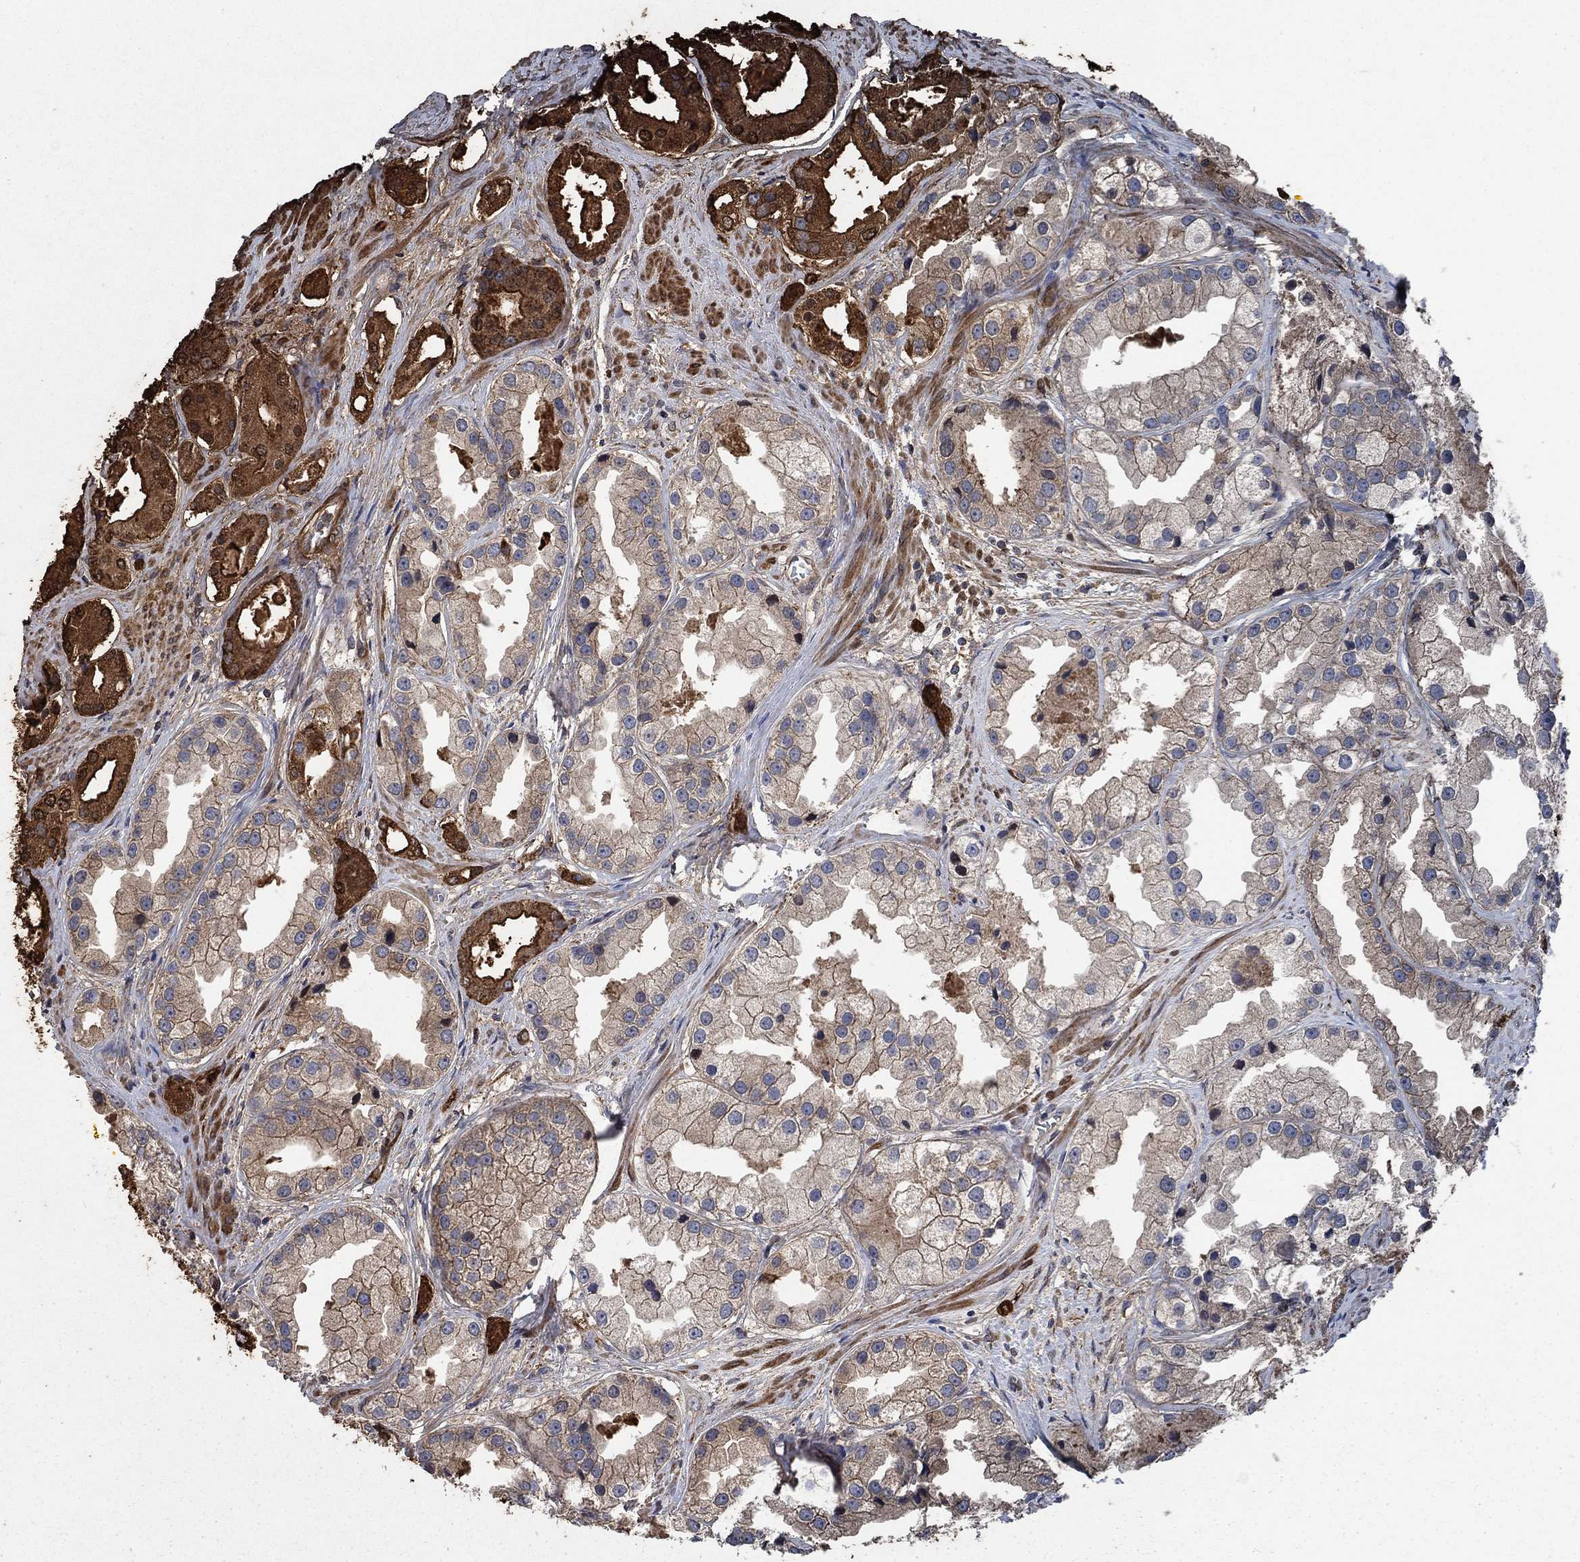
{"staining": {"intensity": "strong", "quantity": "25%-75%", "location": "cytoplasmic/membranous"}, "tissue": "prostate cancer", "cell_type": "Tumor cells", "image_type": "cancer", "snomed": [{"axis": "morphology", "description": "Adenocarcinoma, NOS"}, {"axis": "topography", "description": "Prostate"}], "caption": "Immunohistochemical staining of prostate adenocarcinoma reveals high levels of strong cytoplasmic/membranous staining in approximately 25%-75% of tumor cells.", "gene": "PDE3A", "patient": {"sex": "male", "age": 61}}